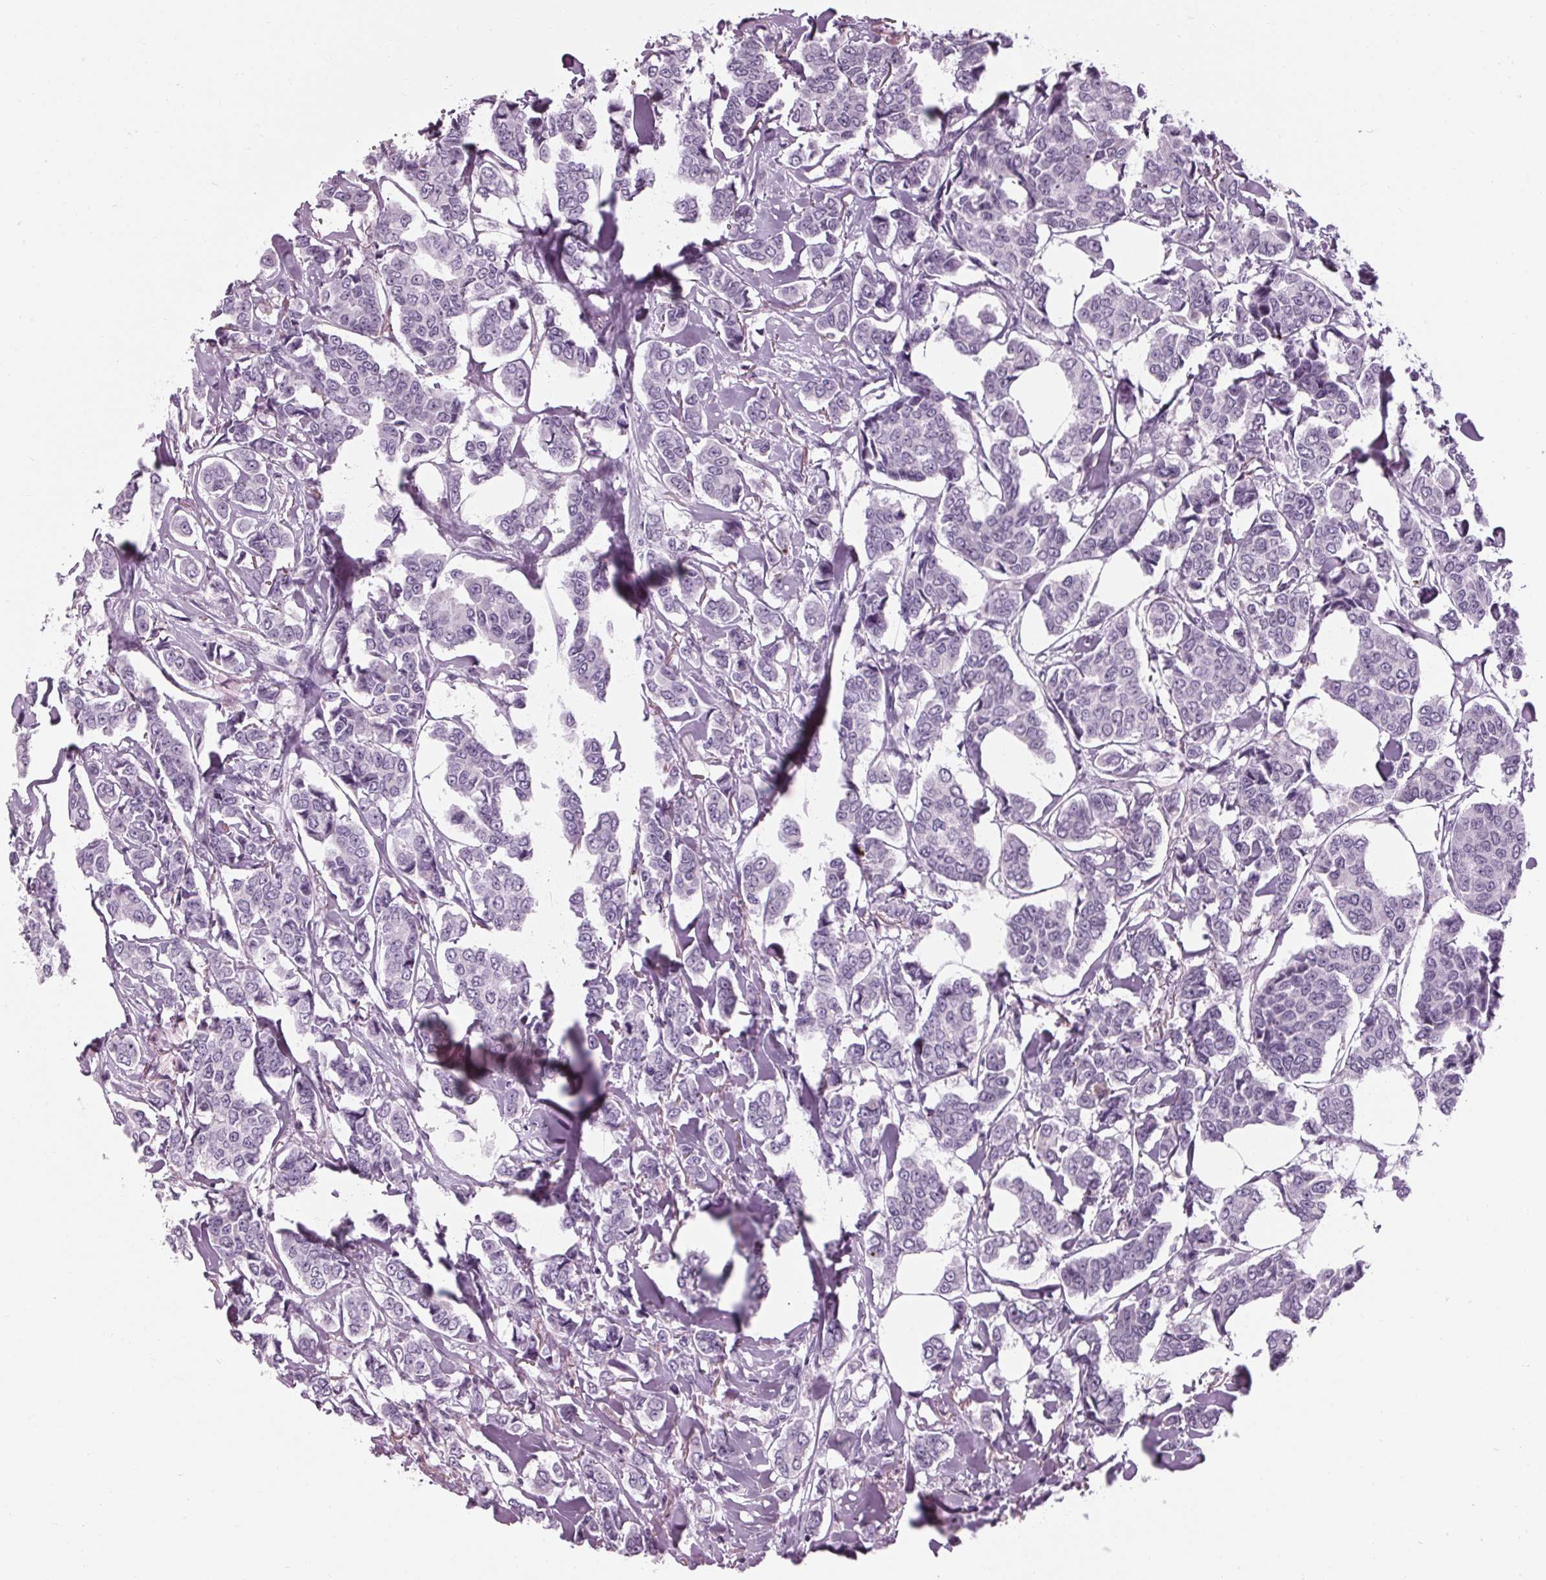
{"staining": {"intensity": "negative", "quantity": "none", "location": "none"}, "tissue": "breast cancer", "cell_type": "Tumor cells", "image_type": "cancer", "snomed": [{"axis": "morphology", "description": "Duct carcinoma"}, {"axis": "topography", "description": "Breast"}], "caption": "Tumor cells show no significant protein positivity in invasive ductal carcinoma (breast). (IHC, brightfield microscopy, high magnification).", "gene": "CYP3A43", "patient": {"sex": "female", "age": 94}}